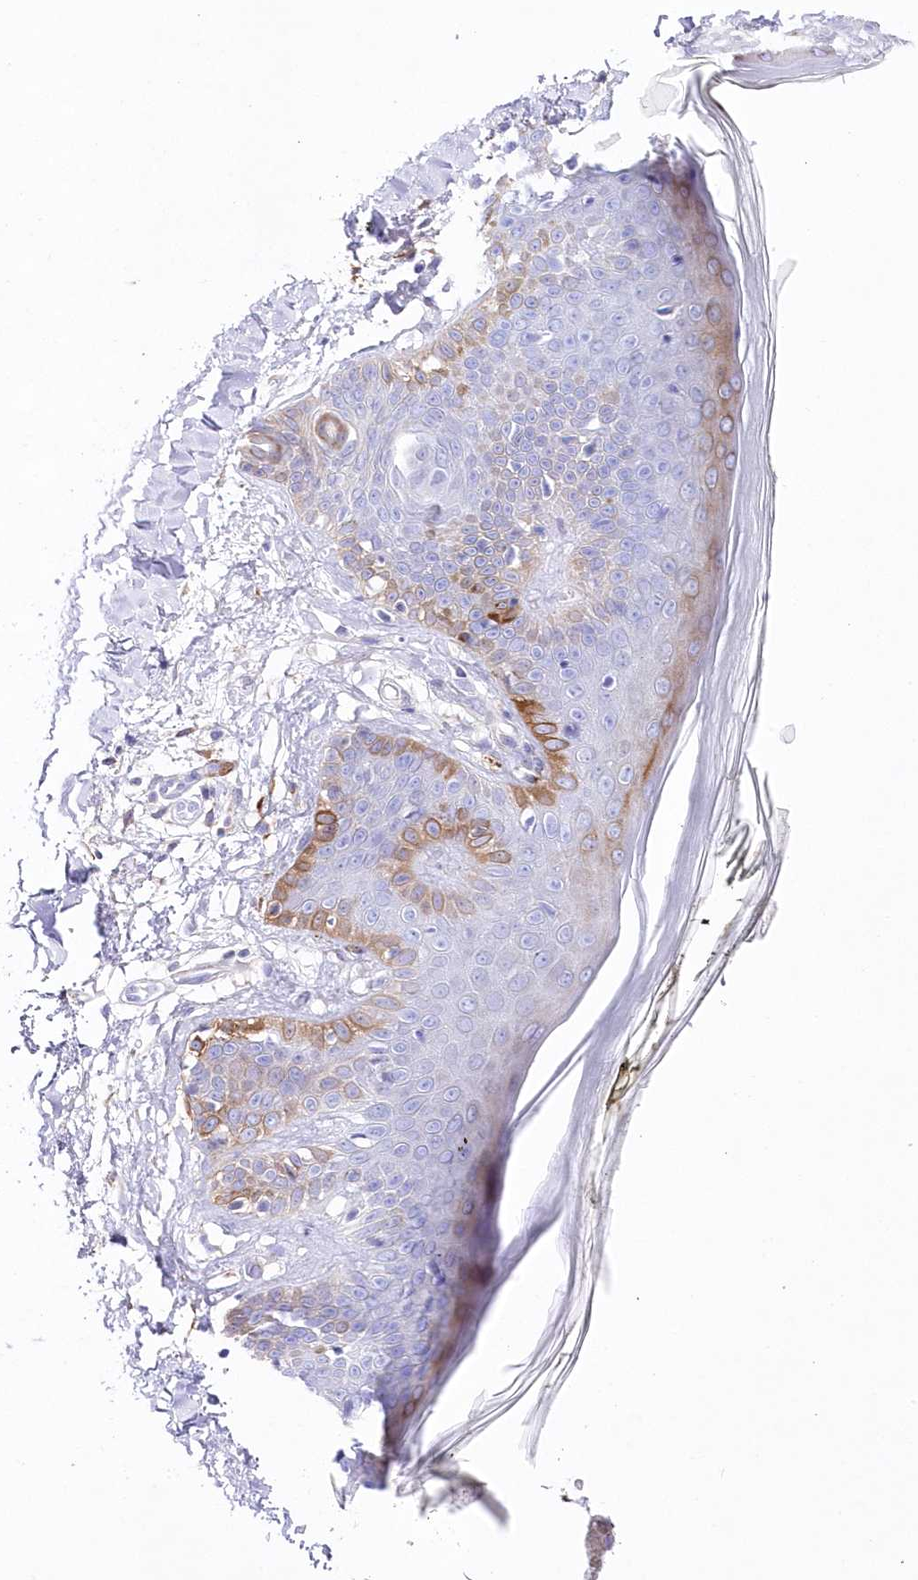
{"staining": {"intensity": "negative", "quantity": "none", "location": "none"}, "tissue": "skin", "cell_type": "Fibroblasts", "image_type": "normal", "snomed": [{"axis": "morphology", "description": "Normal tissue, NOS"}, {"axis": "topography", "description": "Skin"}], "caption": "A micrograph of skin stained for a protein exhibits no brown staining in fibroblasts. (DAB (3,3'-diaminobenzidine) immunohistochemistry with hematoxylin counter stain).", "gene": "DNAJC19", "patient": {"sex": "female", "age": 64}}